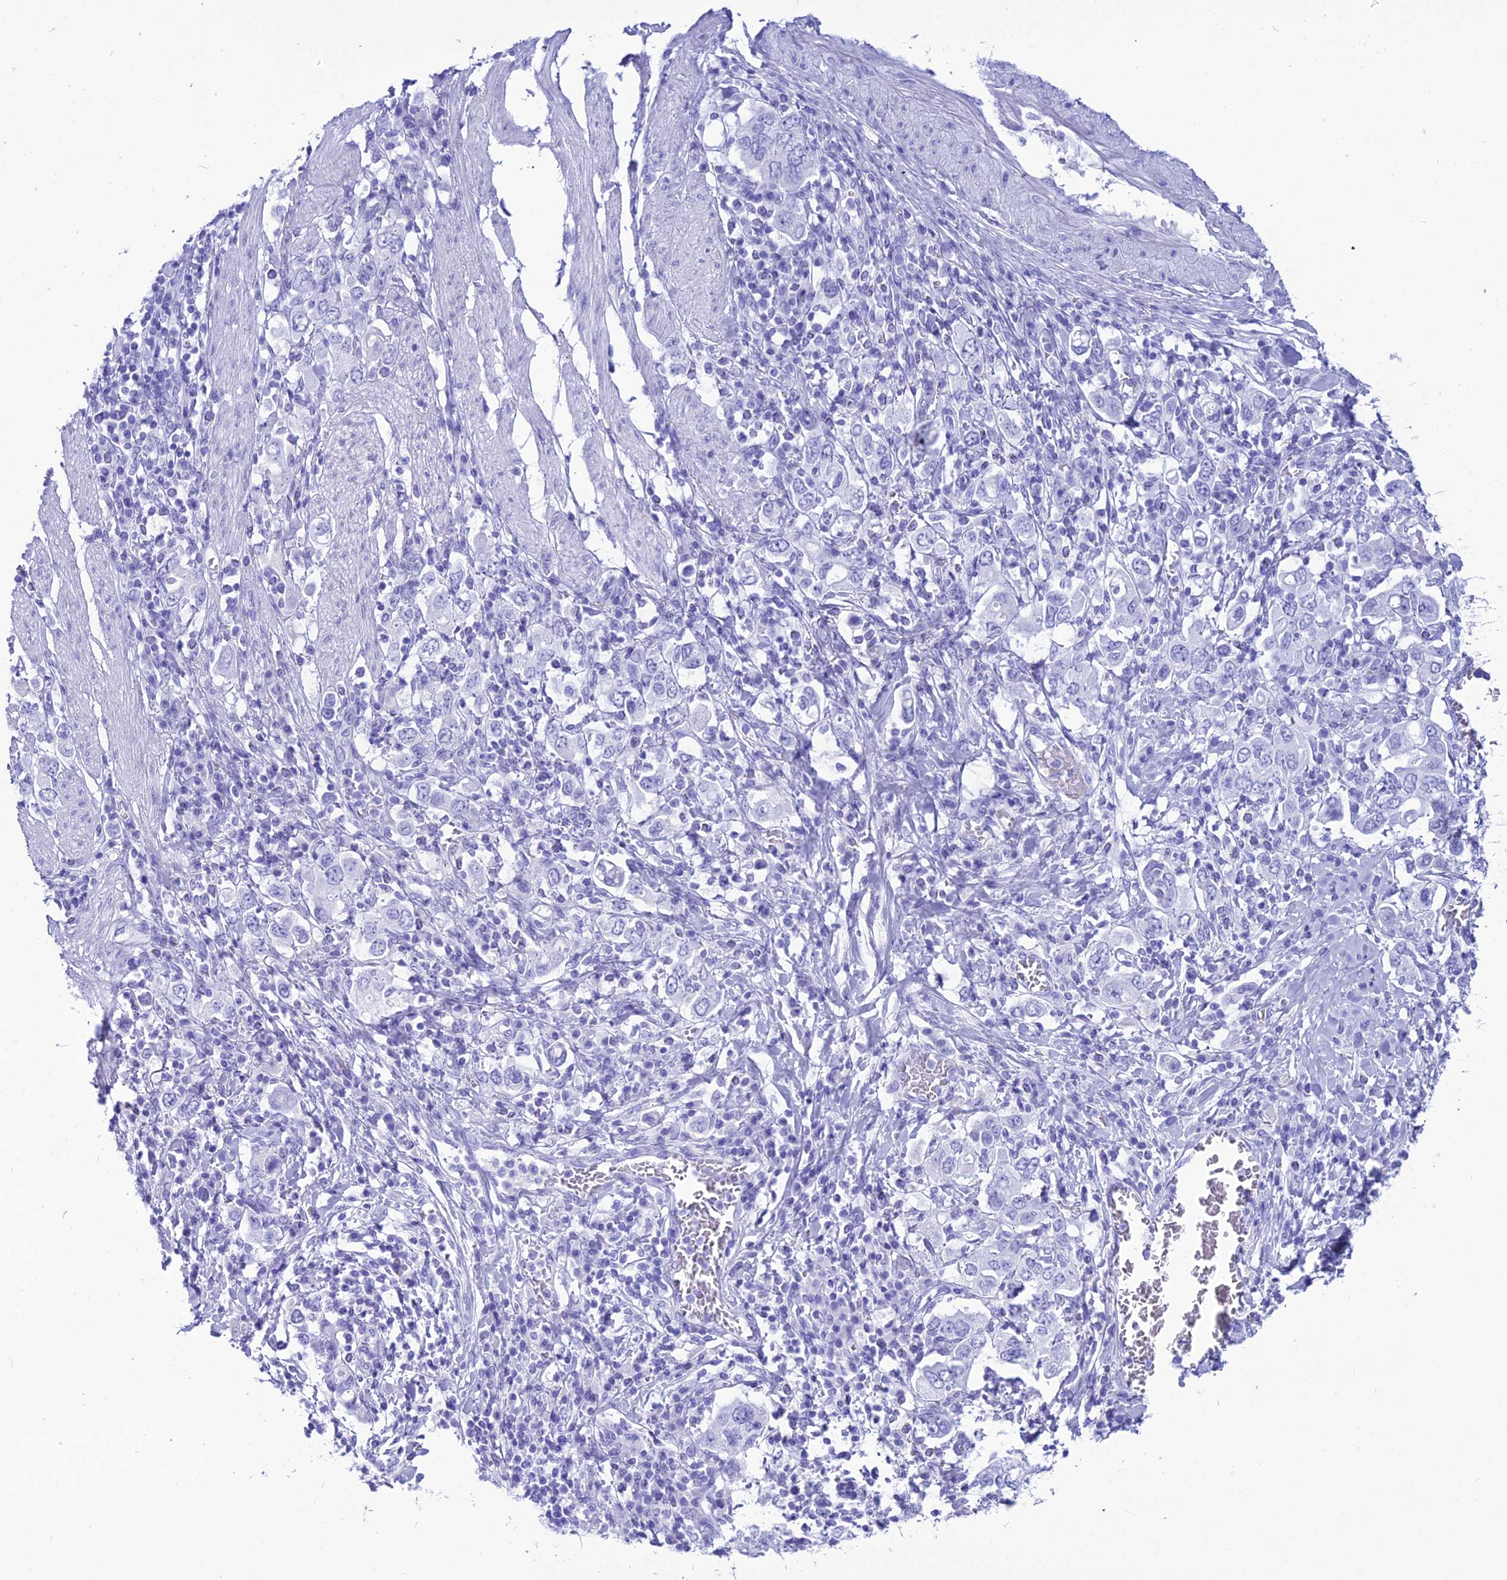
{"staining": {"intensity": "negative", "quantity": "none", "location": "none"}, "tissue": "stomach cancer", "cell_type": "Tumor cells", "image_type": "cancer", "snomed": [{"axis": "morphology", "description": "Adenocarcinoma, NOS"}, {"axis": "topography", "description": "Stomach, upper"}], "caption": "An IHC image of adenocarcinoma (stomach) is shown. There is no staining in tumor cells of adenocarcinoma (stomach). Nuclei are stained in blue.", "gene": "PNMA5", "patient": {"sex": "male", "age": 62}}